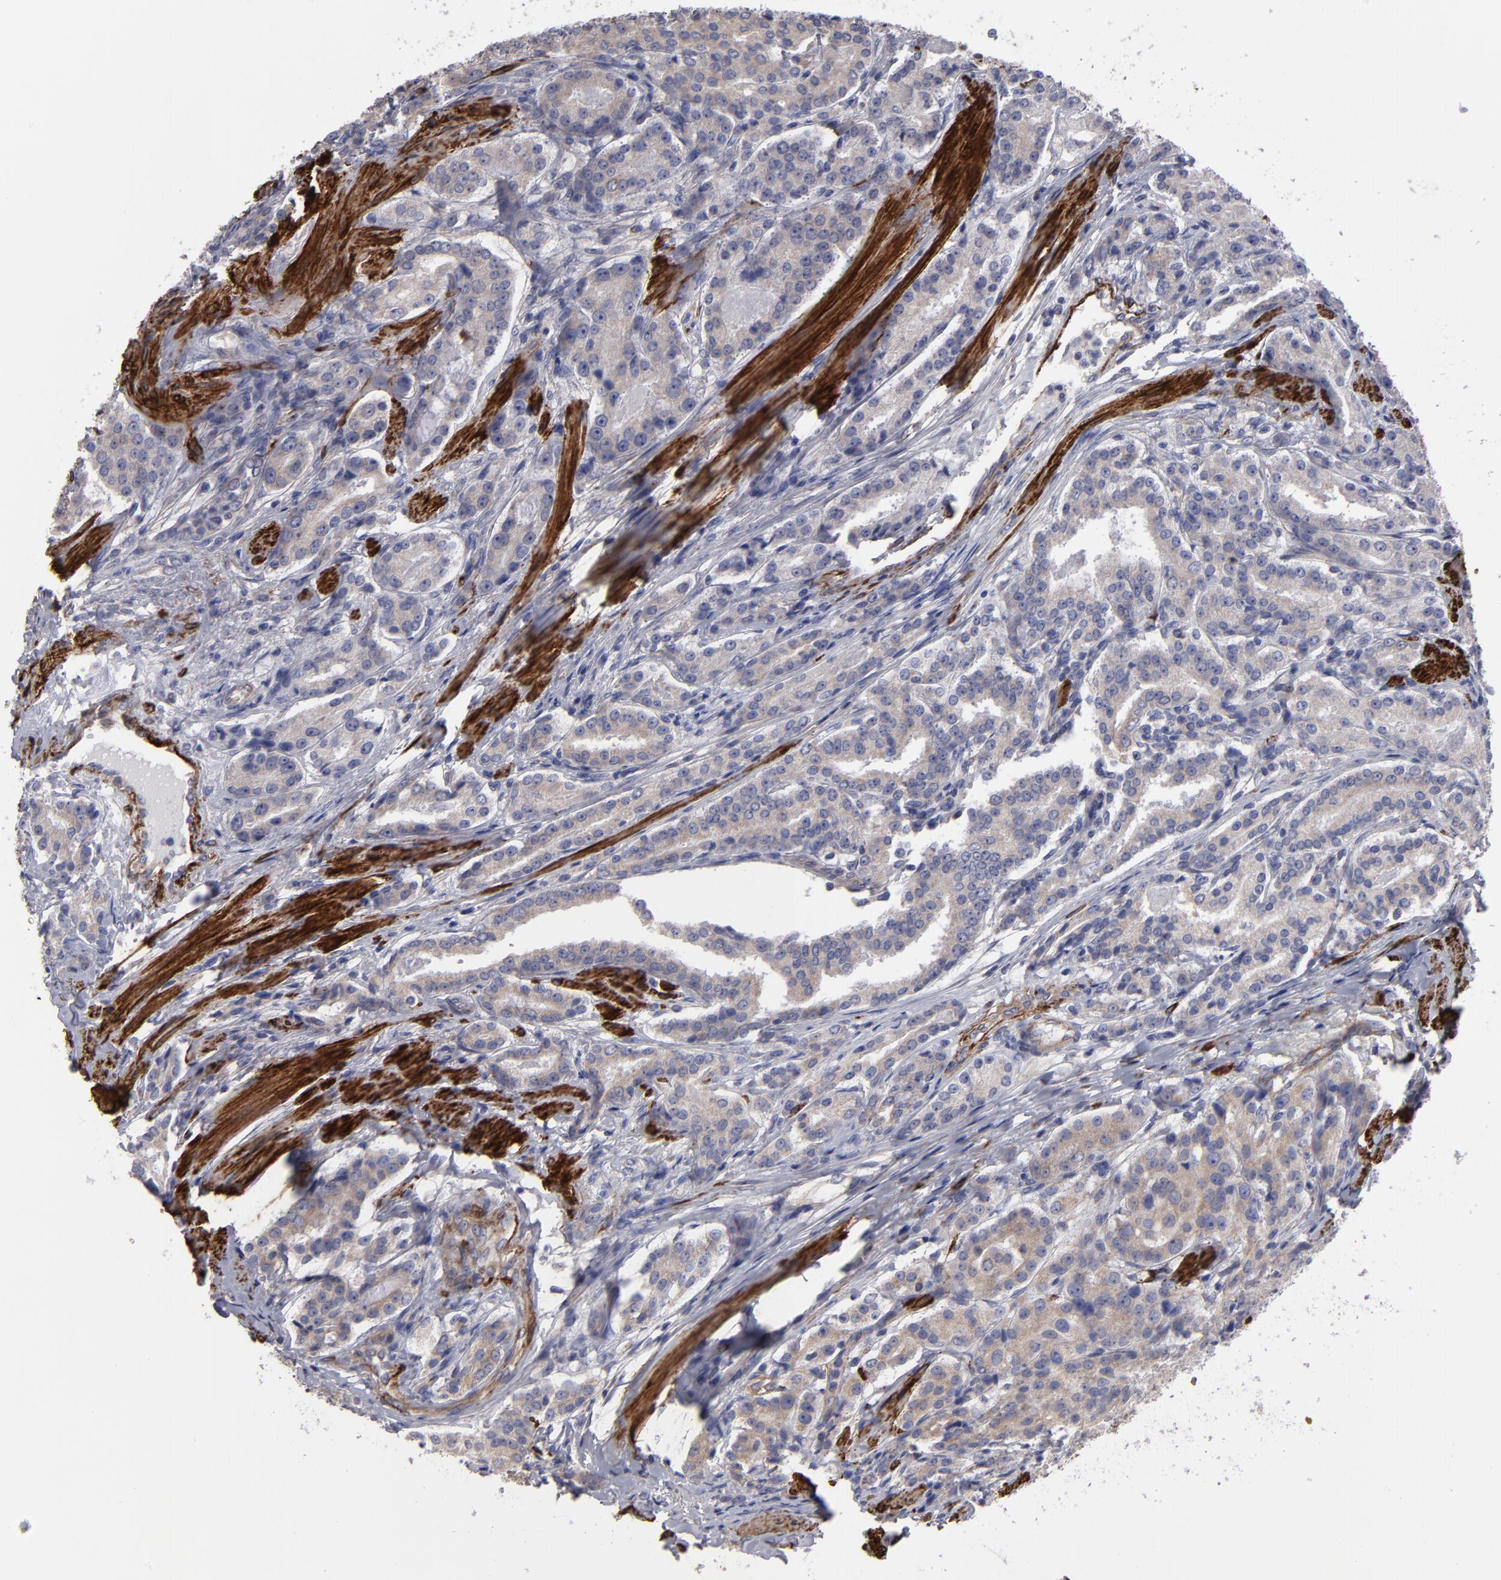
{"staining": {"intensity": "weak", "quantity": ">75%", "location": "cytoplasmic/membranous"}, "tissue": "prostate cancer", "cell_type": "Tumor cells", "image_type": "cancer", "snomed": [{"axis": "morphology", "description": "Adenocarcinoma, Medium grade"}, {"axis": "topography", "description": "Prostate"}], "caption": "Brown immunohistochemical staining in prostate cancer reveals weak cytoplasmic/membranous positivity in about >75% of tumor cells.", "gene": "SLMAP", "patient": {"sex": "male", "age": 72}}